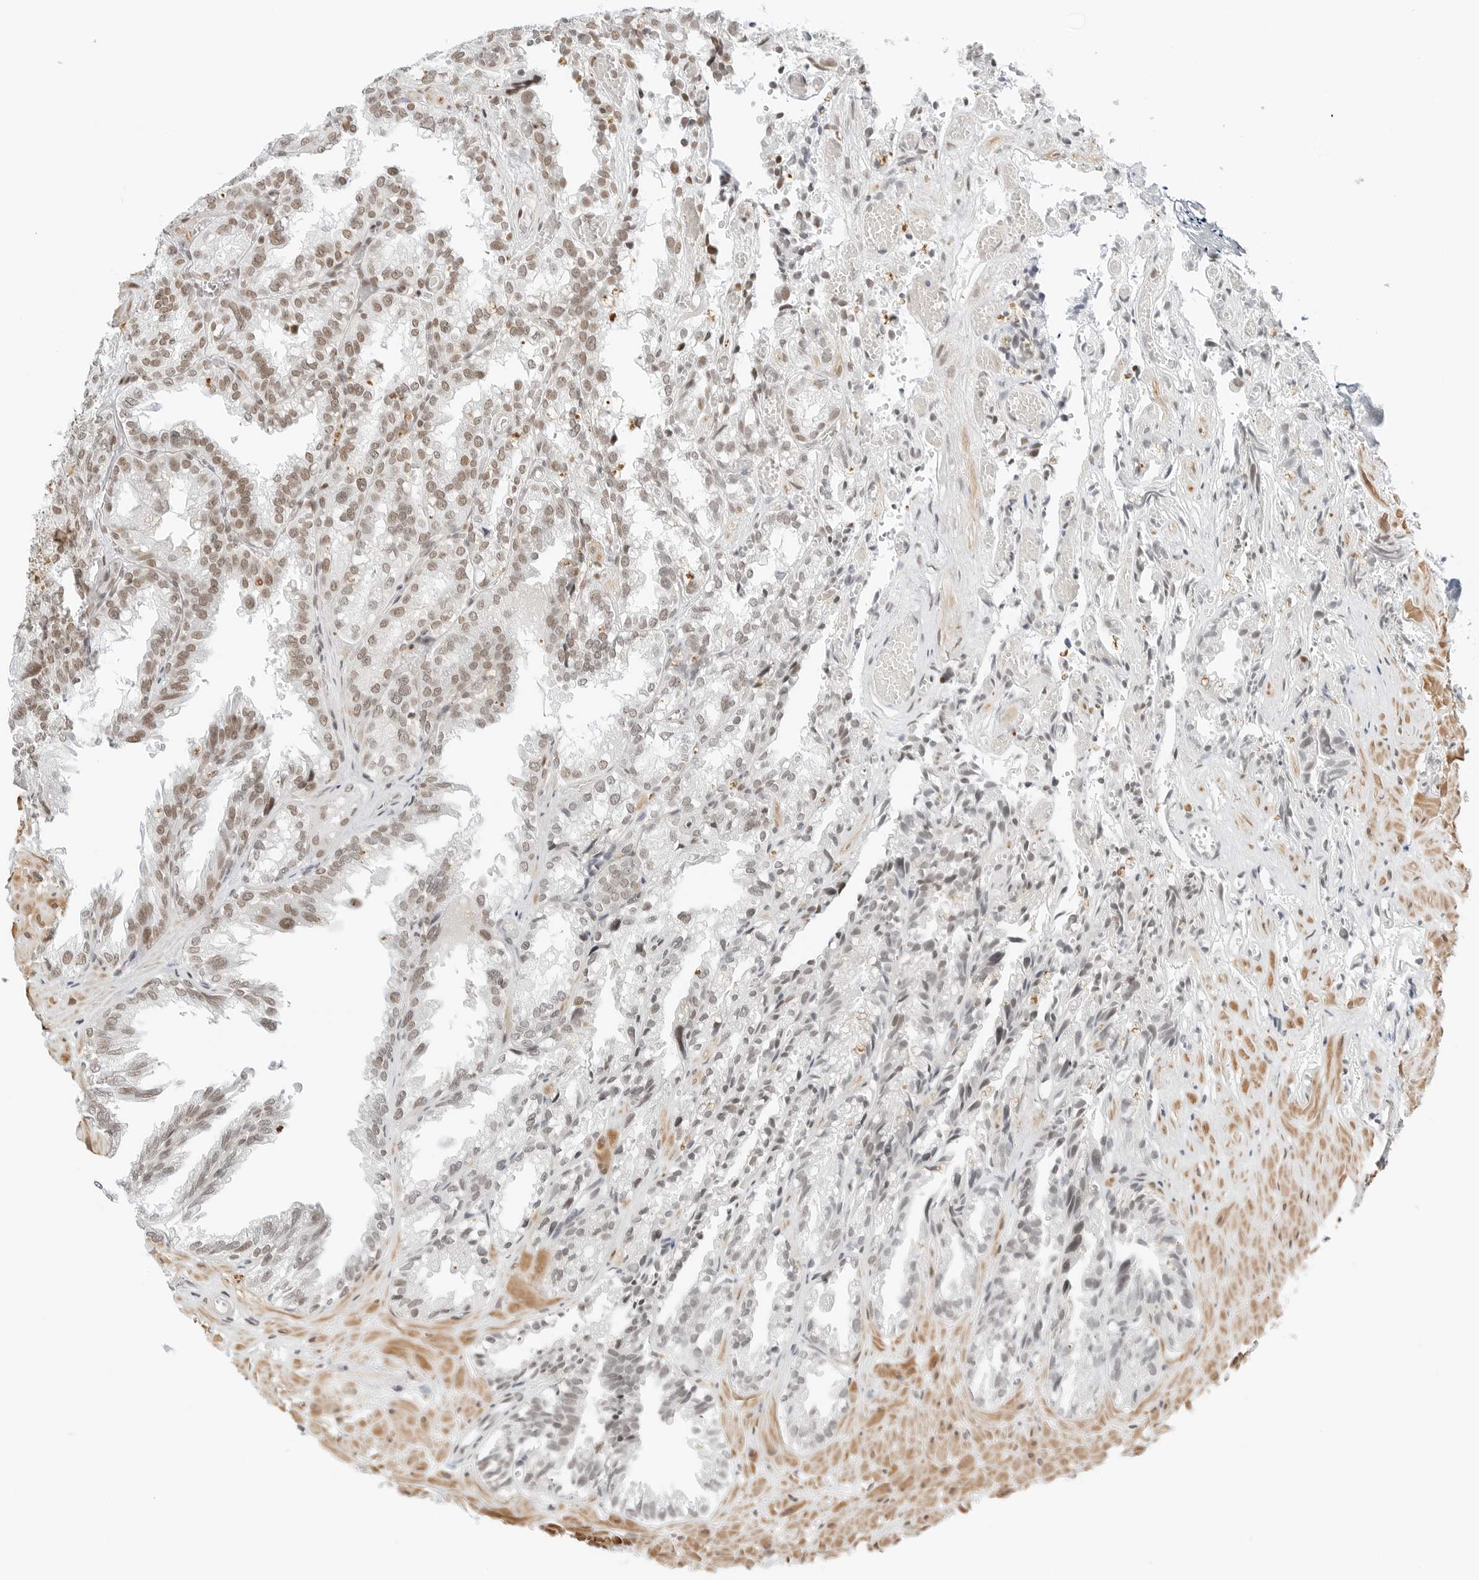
{"staining": {"intensity": "moderate", "quantity": "25%-75%", "location": "nuclear"}, "tissue": "seminal vesicle", "cell_type": "Glandular cells", "image_type": "normal", "snomed": [{"axis": "morphology", "description": "Normal tissue, NOS"}, {"axis": "topography", "description": "Prostate"}, {"axis": "topography", "description": "Seminal veicle"}], "caption": "DAB (3,3'-diaminobenzidine) immunohistochemical staining of unremarkable human seminal vesicle exhibits moderate nuclear protein positivity in approximately 25%-75% of glandular cells.", "gene": "CRTC2", "patient": {"sex": "male", "age": 51}}